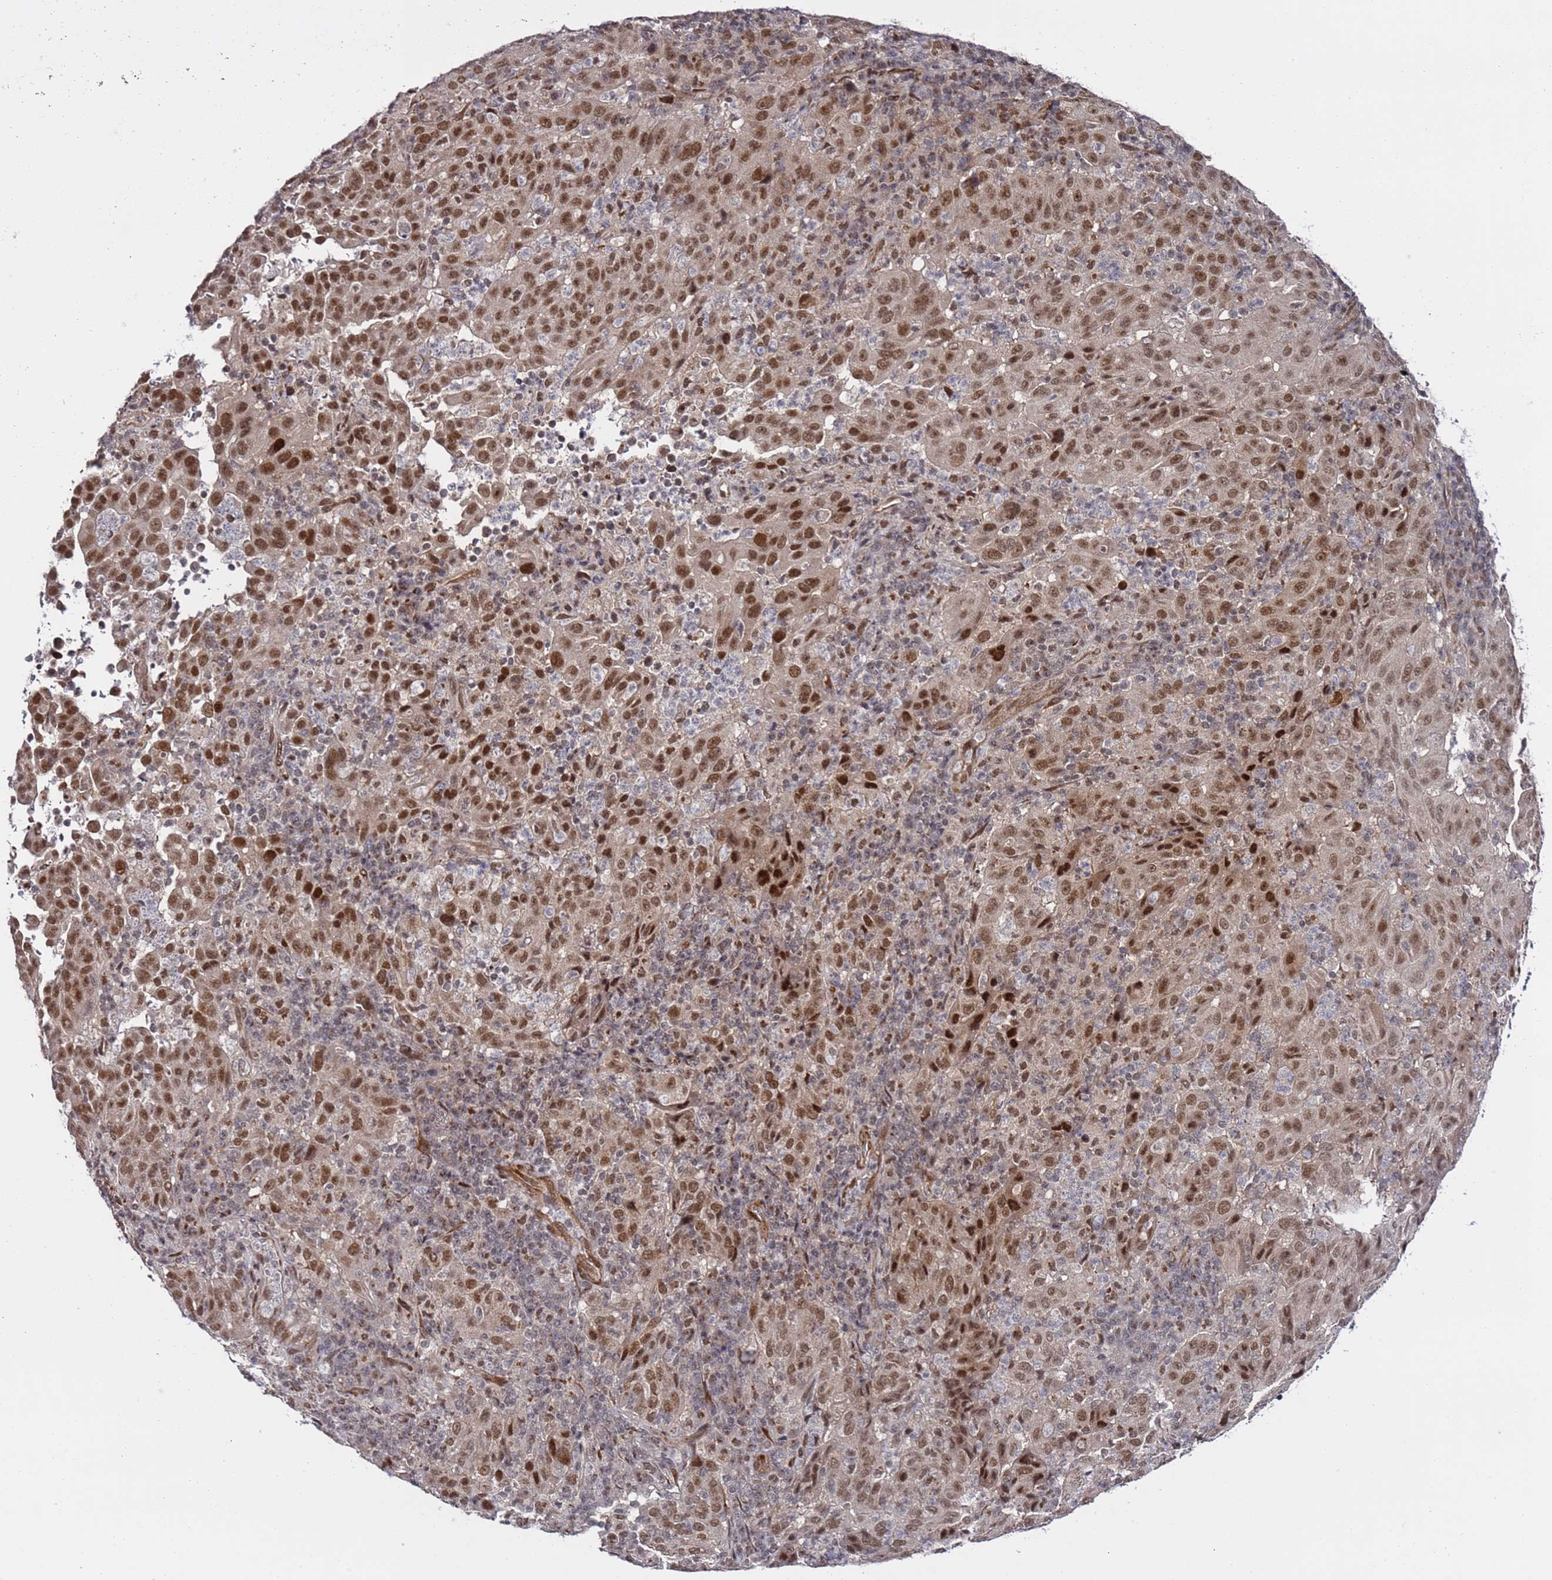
{"staining": {"intensity": "moderate", "quantity": ">75%", "location": "nuclear"}, "tissue": "pancreatic cancer", "cell_type": "Tumor cells", "image_type": "cancer", "snomed": [{"axis": "morphology", "description": "Adenocarcinoma, NOS"}, {"axis": "topography", "description": "Pancreas"}], "caption": "IHC of pancreatic cancer demonstrates medium levels of moderate nuclear positivity in about >75% of tumor cells.", "gene": "POLR2D", "patient": {"sex": "male", "age": 63}}